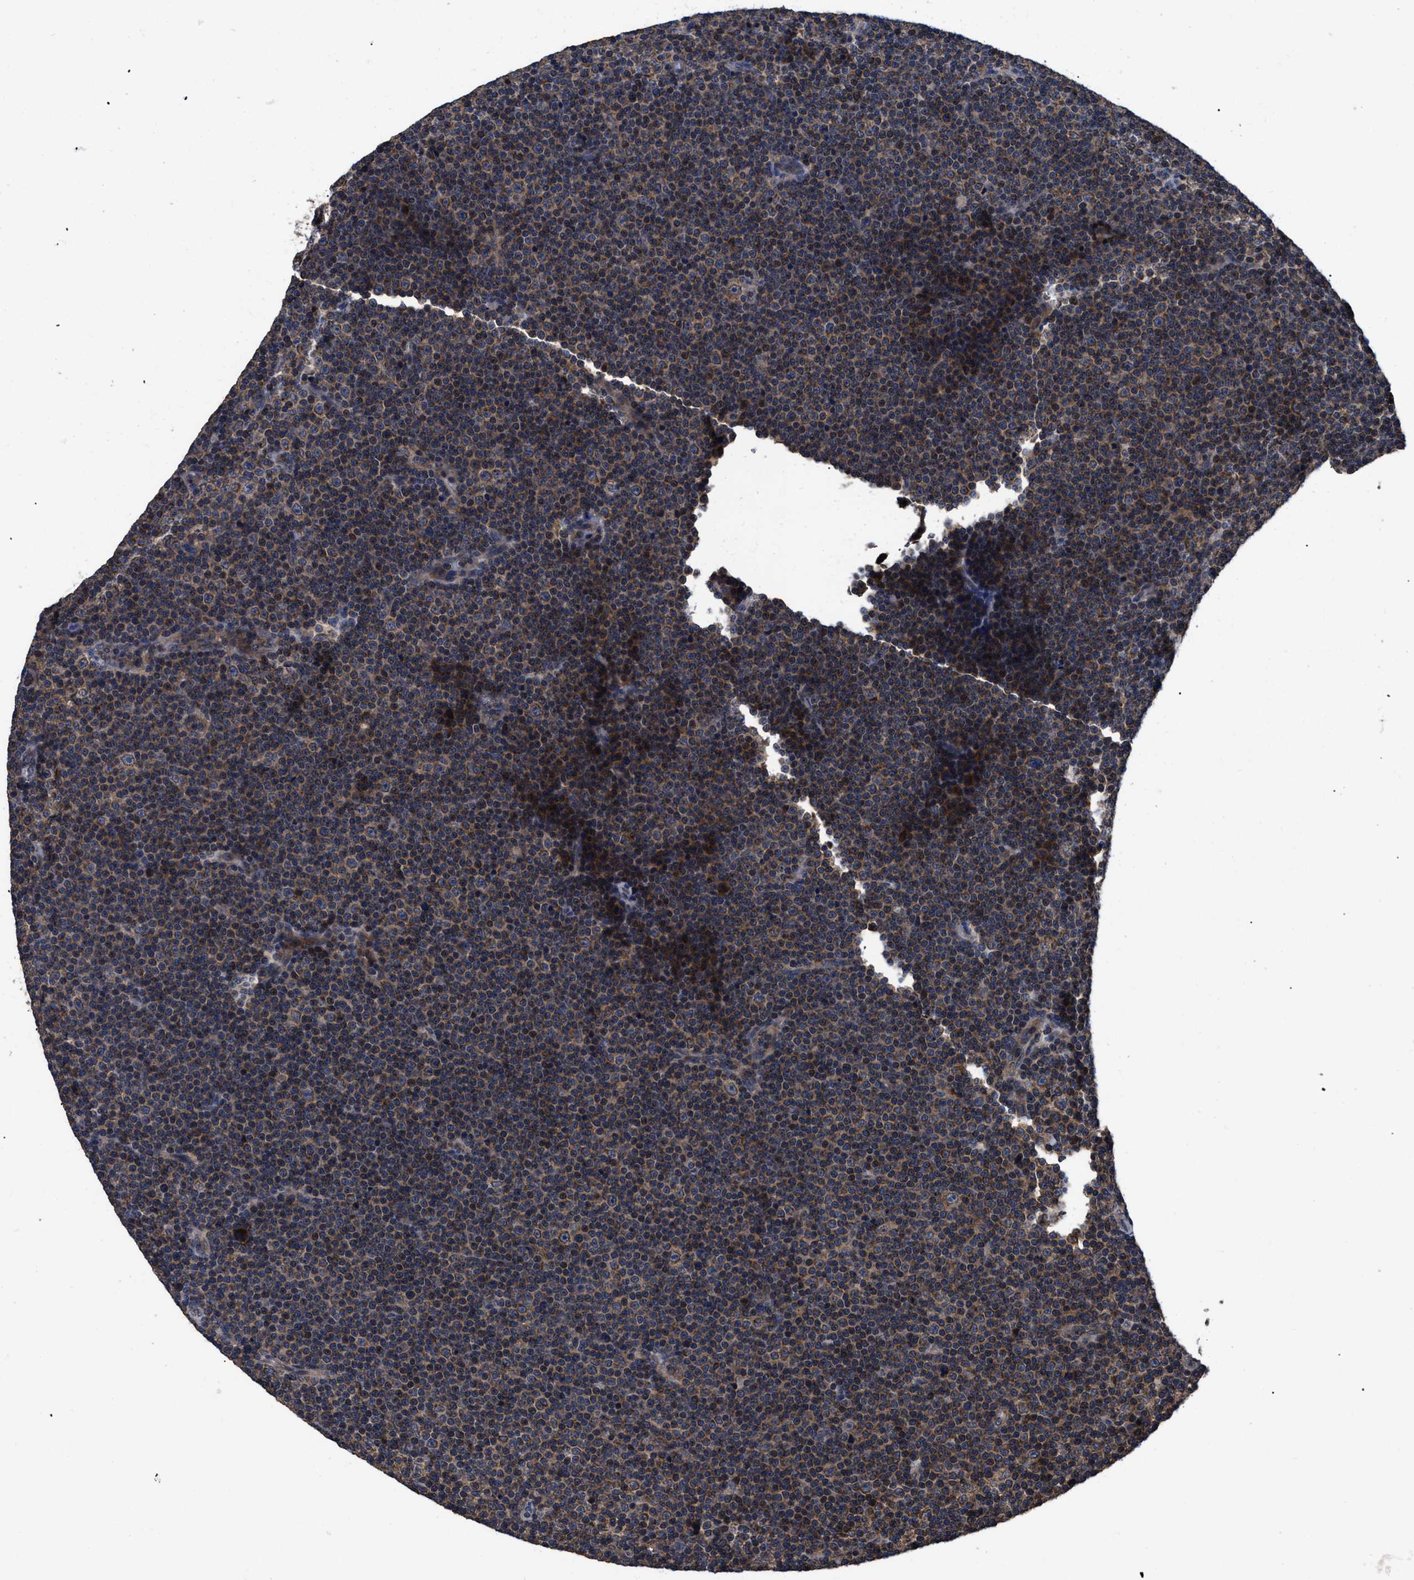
{"staining": {"intensity": "moderate", "quantity": ">75%", "location": "cytoplasmic/membranous"}, "tissue": "lymphoma", "cell_type": "Tumor cells", "image_type": "cancer", "snomed": [{"axis": "morphology", "description": "Malignant lymphoma, non-Hodgkin's type, Low grade"}, {"axis": "topography", "description": "Lymph node"}], "caption": "Moderate cytoplasmic/membranous staining for a protein is present in approximately >75% of tumor cells of lymphoma using immunohistochemistry (IHC).", "gene": "LRRC3", "patient": {"sex": "female", "age": 67}}